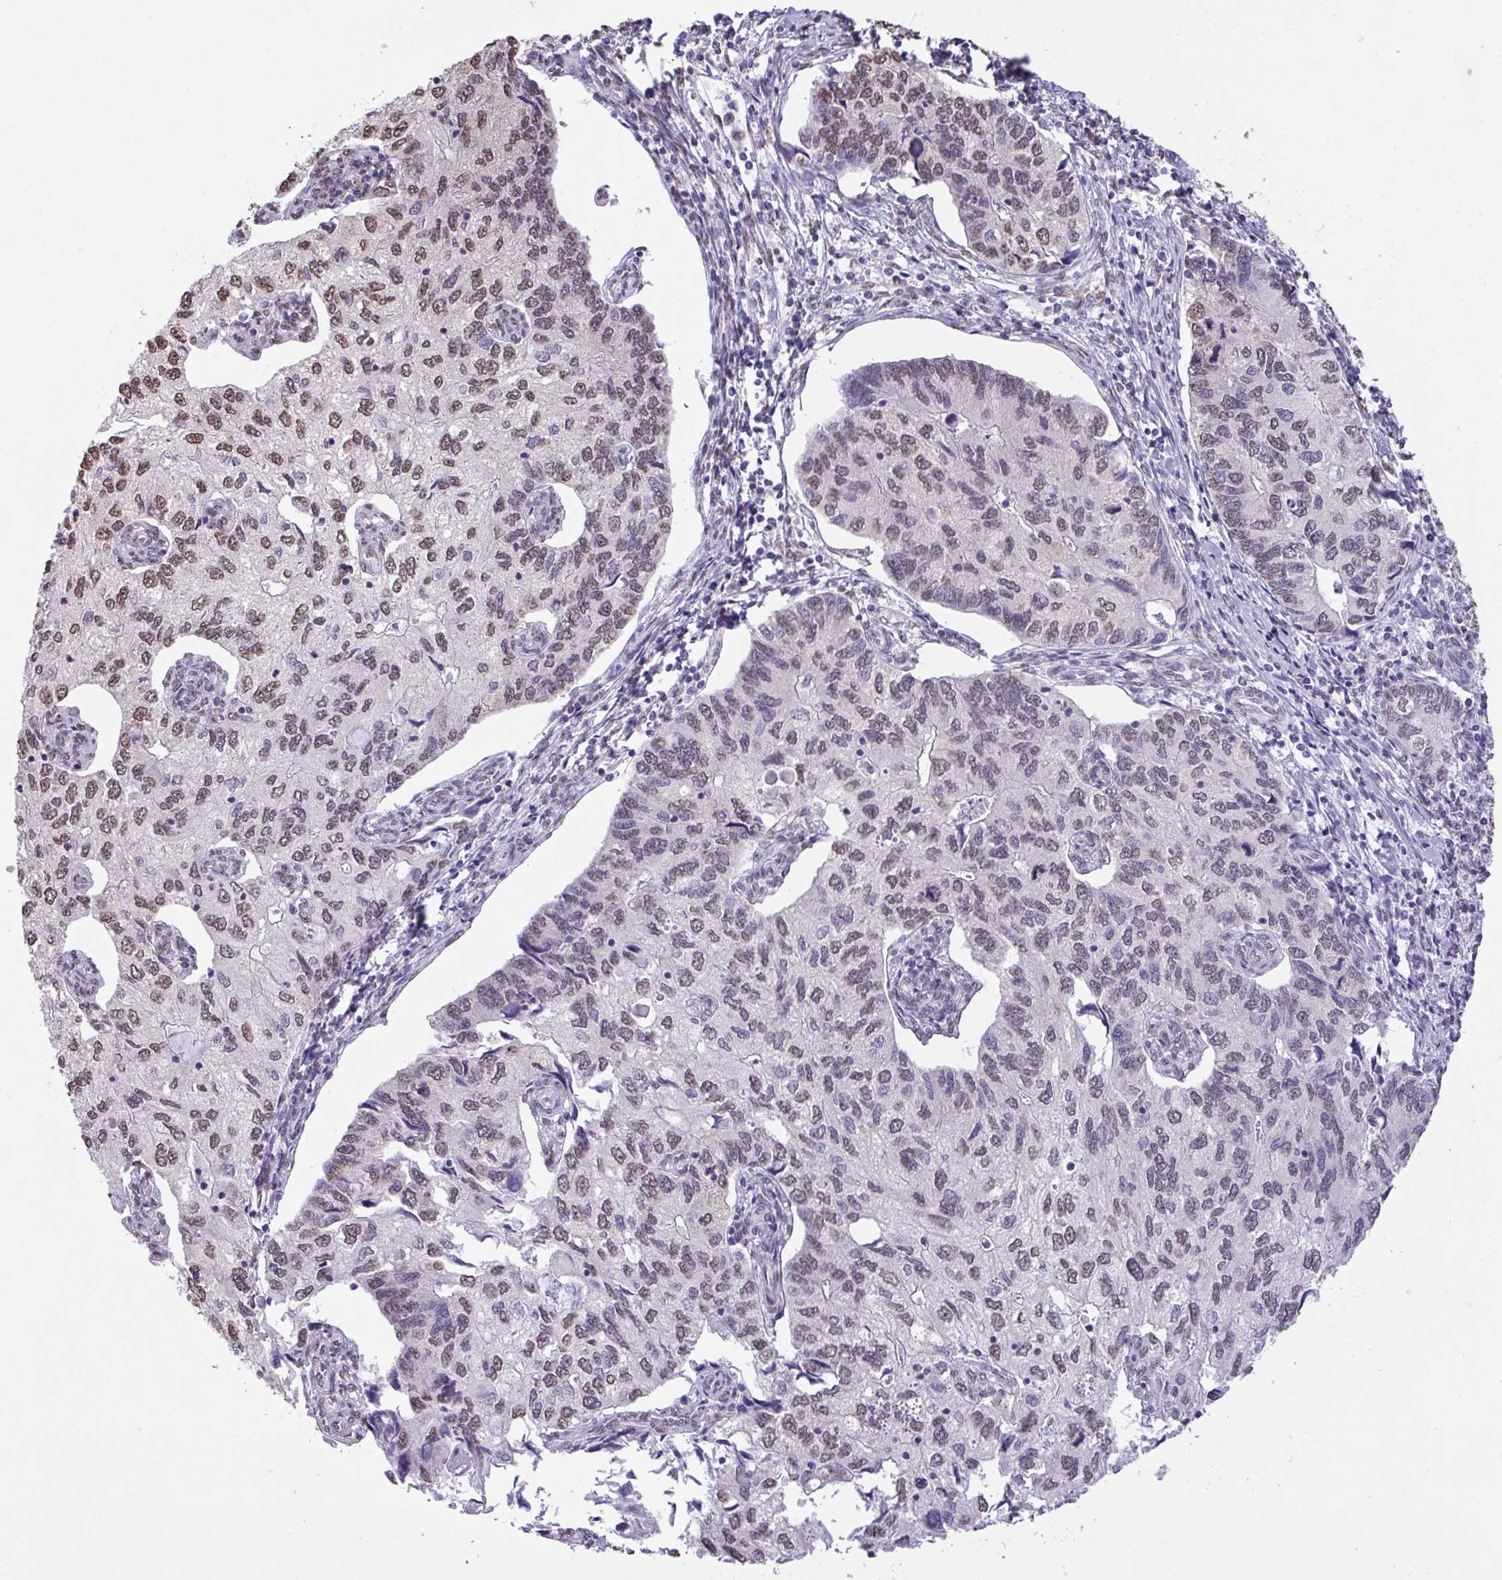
{"staining": {"intensity": "weak", "quantity": "25%-75%", "location": "nuclear"}, "tissue": "endometrial cancer", "cell_type": "Tumor cells", "image_type": "cancer", "snomed": [{"axis": "morphology", "description": "Carcinoma, NOS"}, {"axis": "topography", "description": "Uterus"}], "caption": "Immunohistochemical staining of human endometrial cancer (carcinoma) demonstrates low levels of weak nuclear staining in about 25%-75% of tumor cells.", "gene": "SEMA6B", "patient": {"sex": "female", "age": 76}}